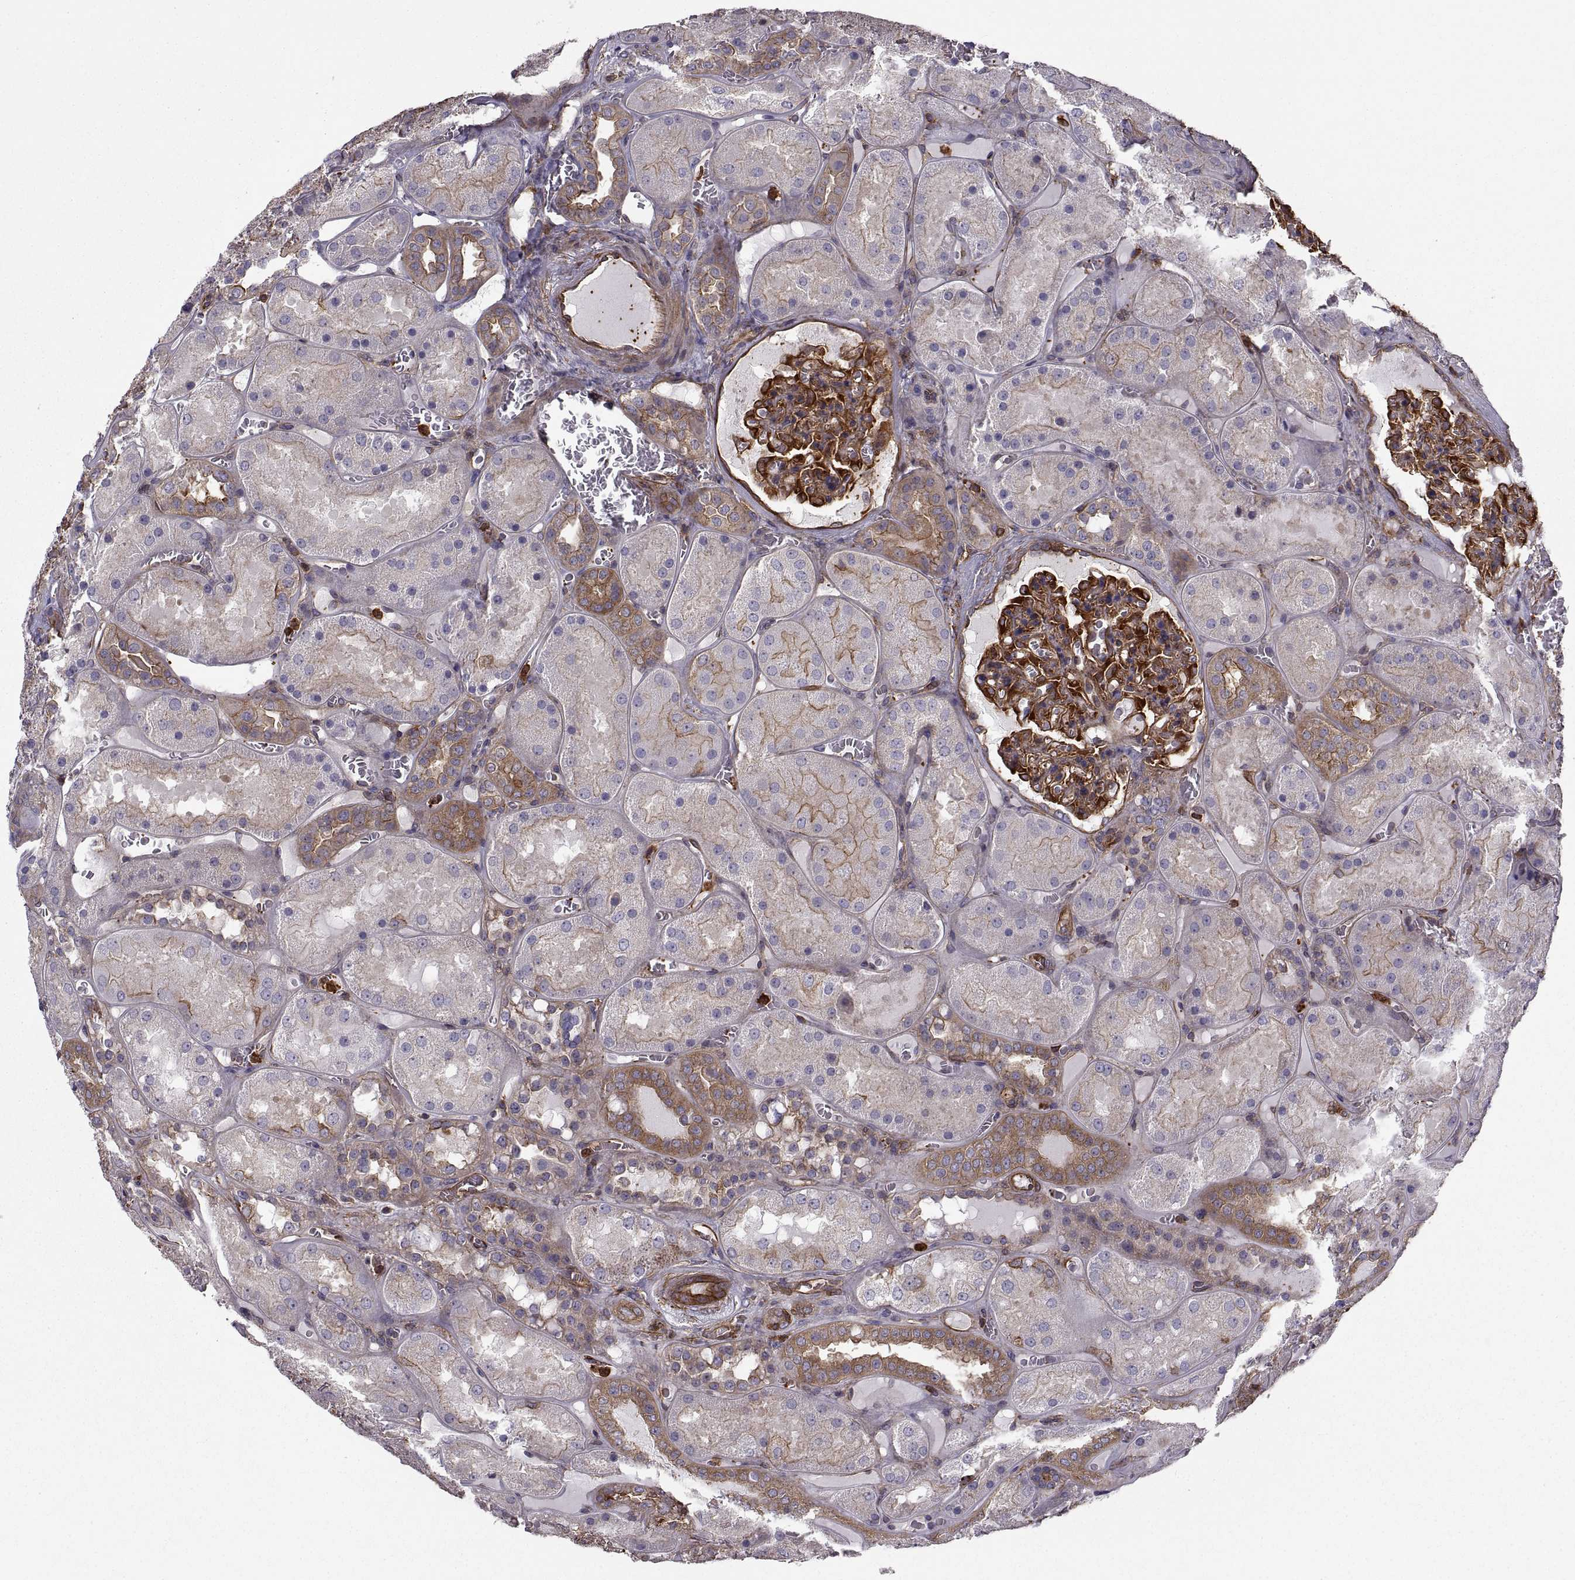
{"staining": {"intensity": "strong", "quantity": "25%-75%", "location": "cytoplasmic/membranous"}, "tissue": "kidney", "cell_type": "Cells in glomeruli", "image_type": "normal", "snomed": [{"axis": "morphology", "description": "Normal tissue, NOS"}, {"axis": "topography", "description": "Kidney"}], "caption": "Kidney stained with a brown dye displays strong cytoplasmic/membranous positive staining in about 25%-75% of cells in glomeruli.", "gene": "MYH9", "patient": {"sex": "male", "age": 73}}